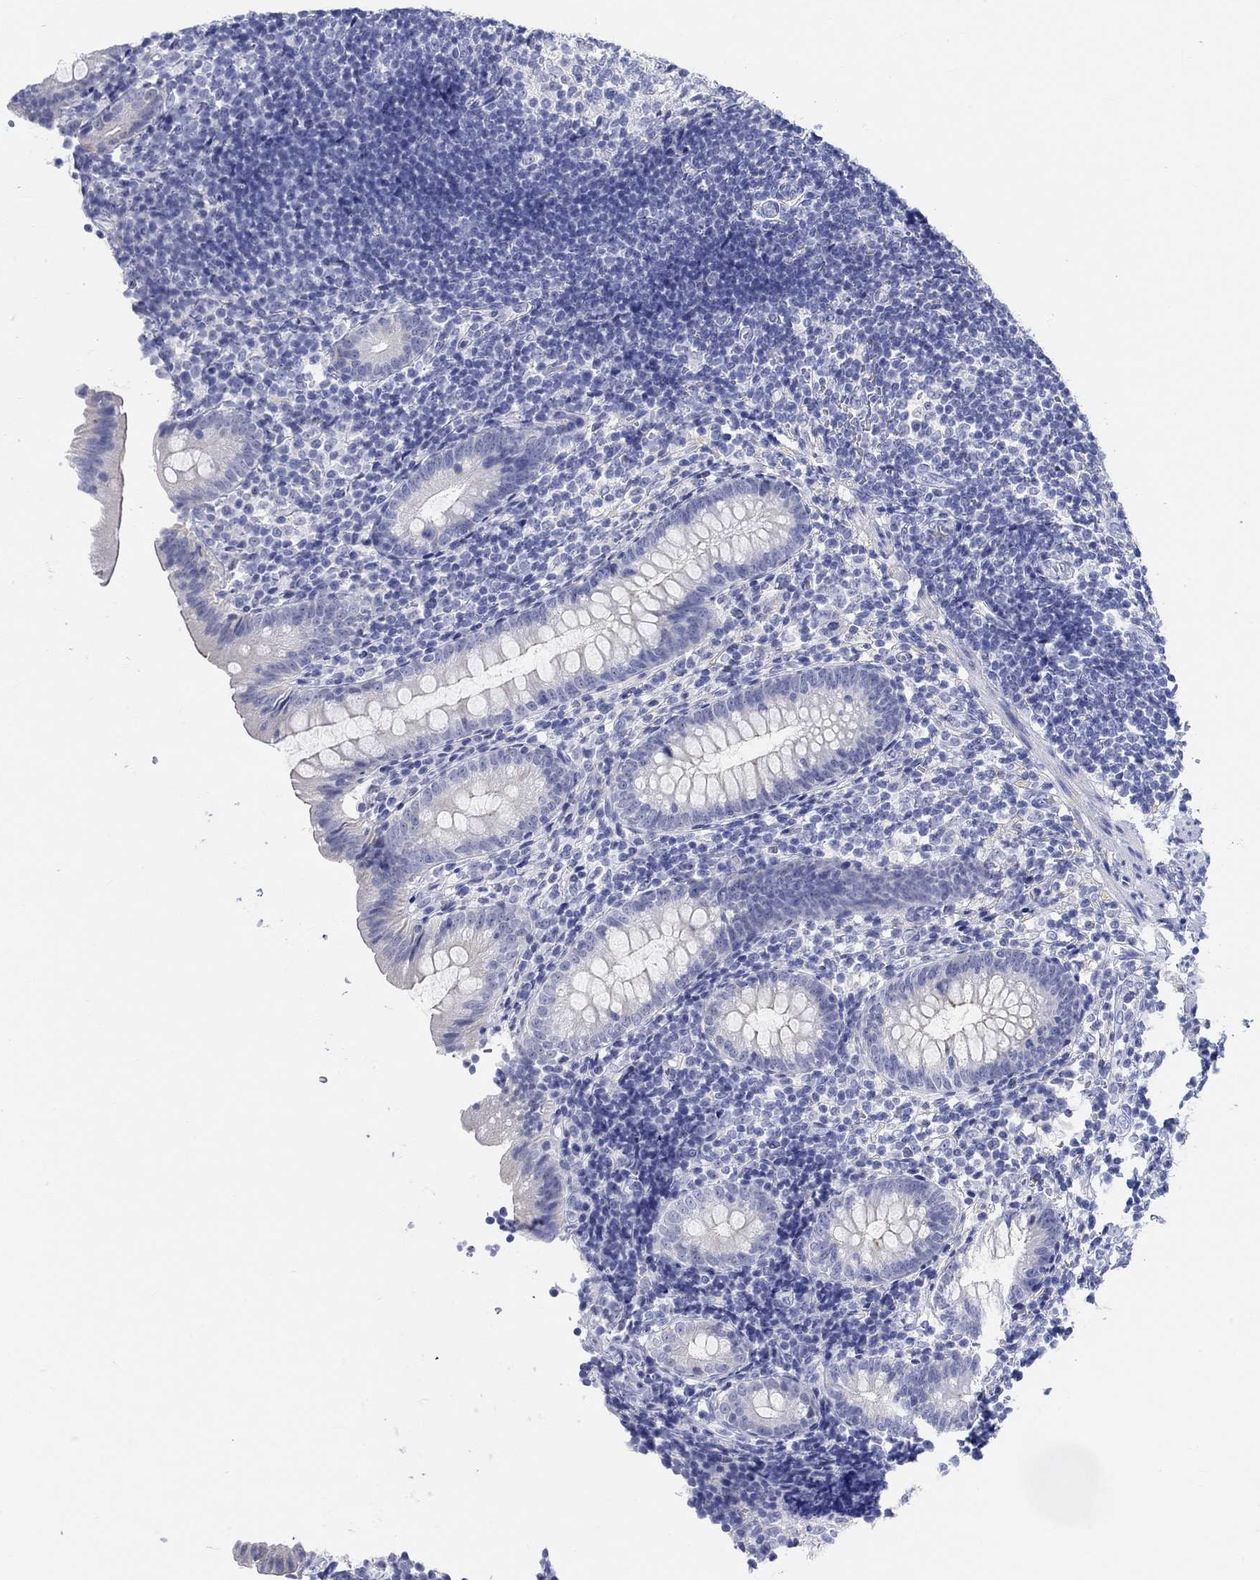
{"staining": {"intensity": "negative", "quantity": "none", "location": "none"}, "tissue": "appendix", "cell_type": "Glandular cells", "image_type": "normal", "snomed": [{"axis": "morphology", "description": "Normal tissue, NOS"}, {"axis": "topography", "description": "Appendix"}], "caption": "The IHC histopathology image has no significant staining in glandular cells of appendix. The staining is performed using DAB brown chromogen with nuclei counter-stained in using hematoxylin.", "gene": "GRIA3", "patient": {"sex": "female", "age": 40}}